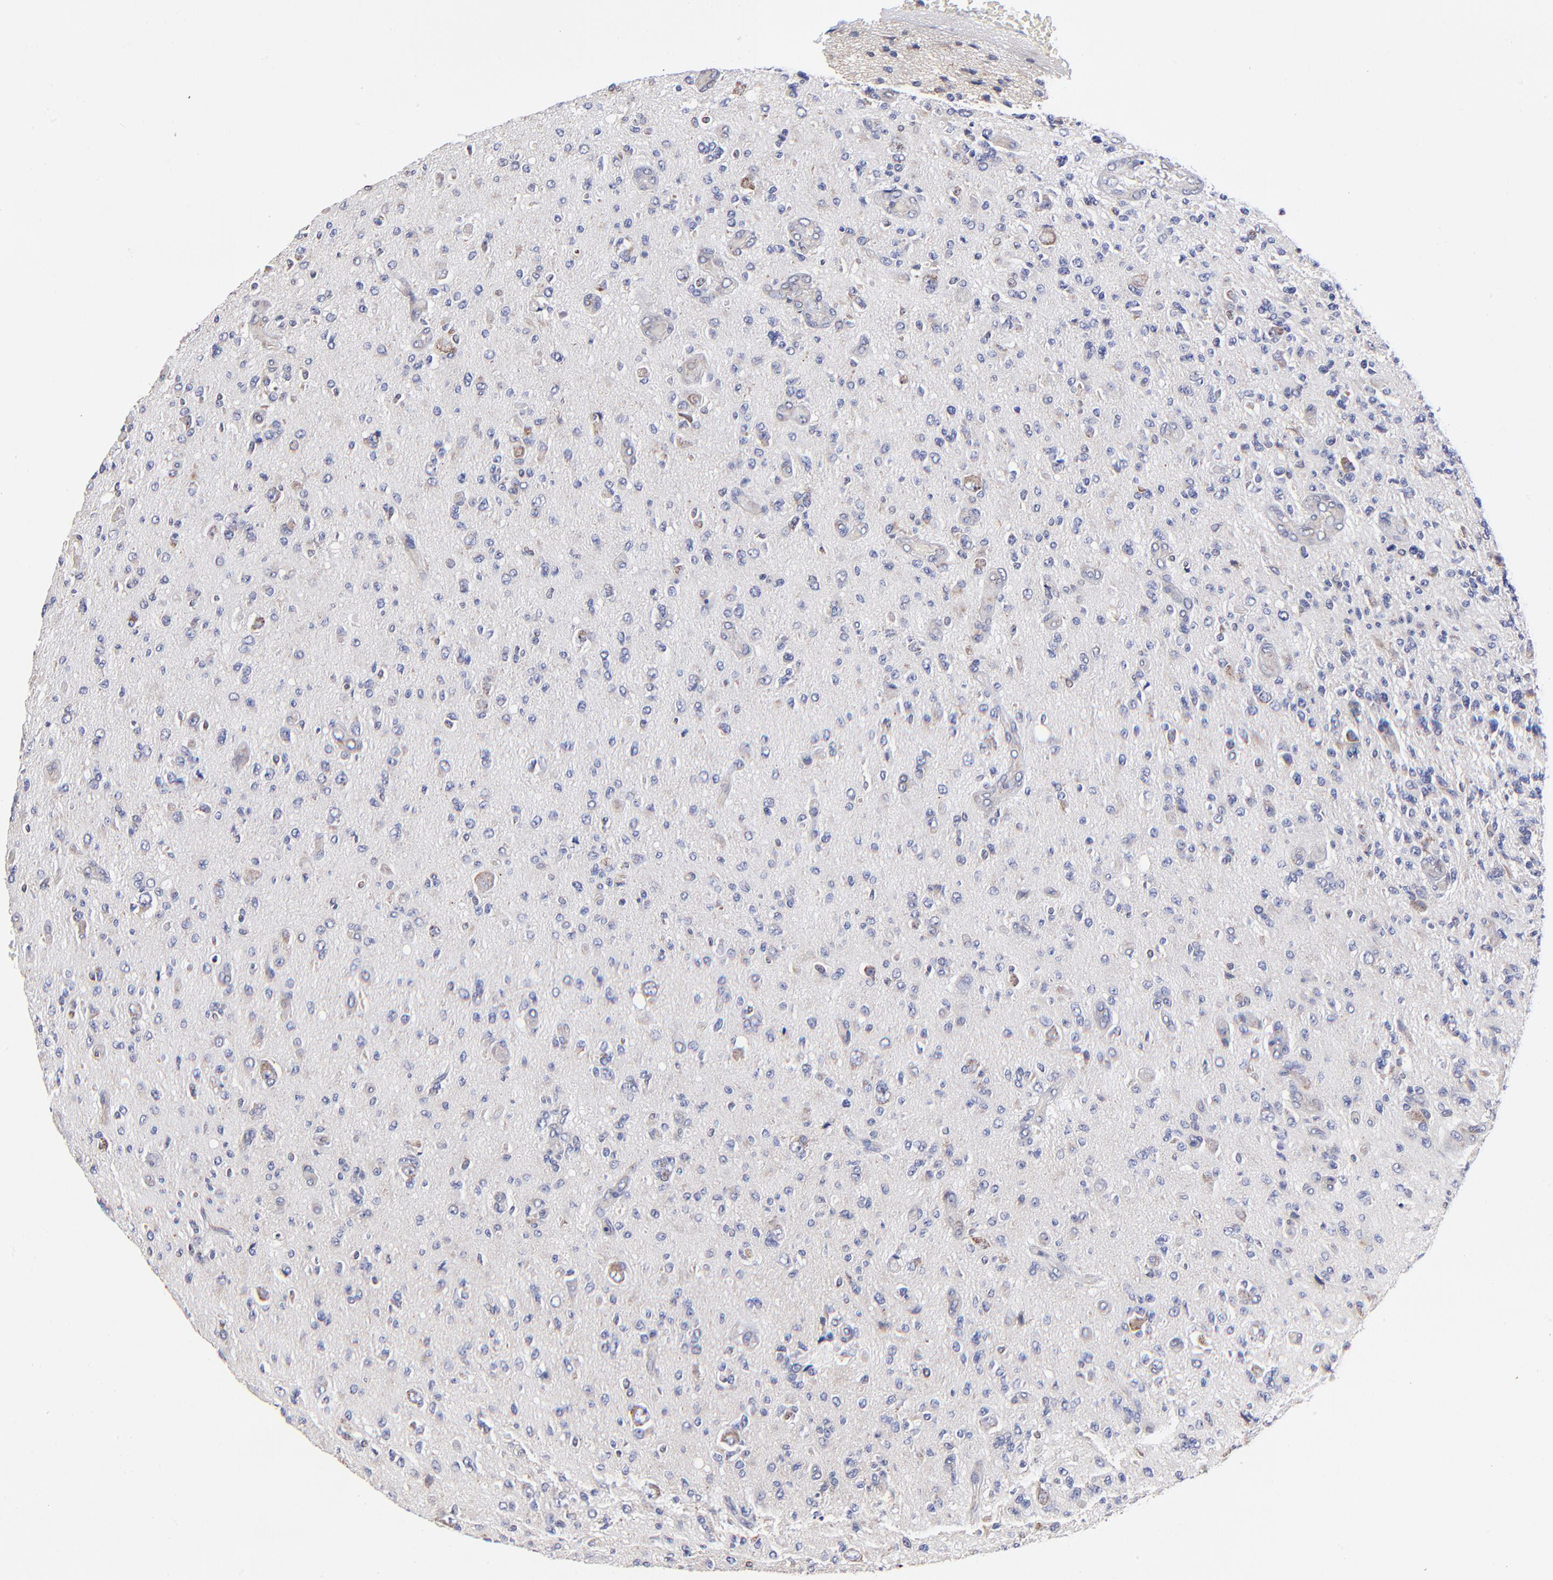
{"staining": {"intensity": "weak", "quantity": "<25%", "location": "cytoplasmic/membranous"}, "tissue": "glioma", "cell_type": "Tumor cells", "image_type": "cancer", "snomed": [{"axis": "morphology", "description": "Glioma, malignant, High grade"}, {"axis": "topography", "description": "Brain"}], "caption": "A high-resolution image shows immunohistochemistry (IHC) staining of glioma, which shows no significant positivity in tumor cells. Nuclei are stained in blue.", "gene": "FBXL12", "patient": {"sex": "male", "age": 36}}